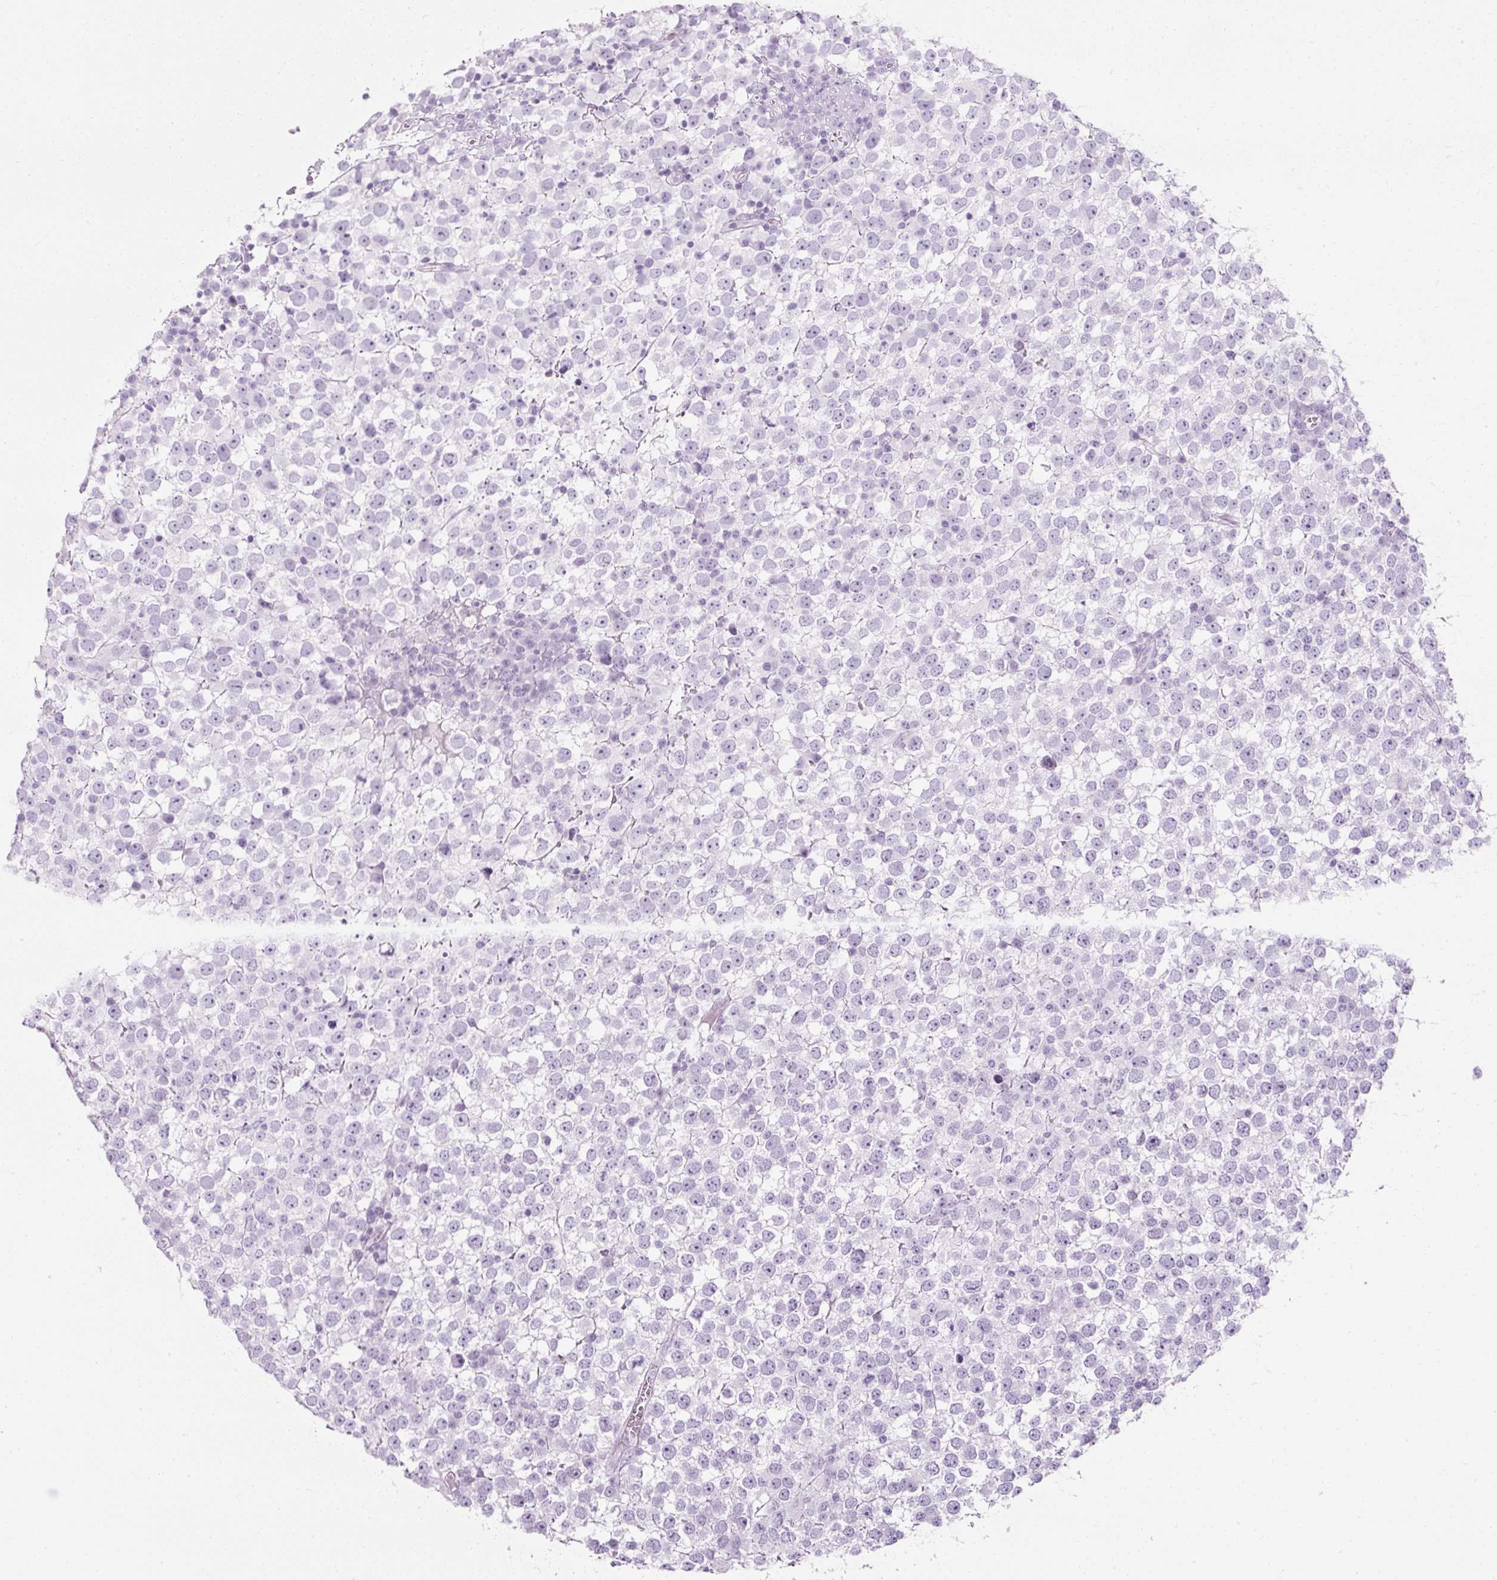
{"staining": {"intensity": "negative", "quantity": "none", "location": "none"}, "tissue": "testis cancer", "cell_type": "Tumor cells", "image_type": "cancer", "snomed": [{"axis": "morphology", "description": "Seminoma, NOS"}, {"axis": "topography", "description": "Testis"}], "caption": "Immunohistochemistry photomicrograph of neoplastic tissue: human testis cancer (seminoma) stained with DAB demonstrates no significant protein staining in tumor cells.", "gene": "PF4V1", "patient": {"sex": "male", "age": 65}}